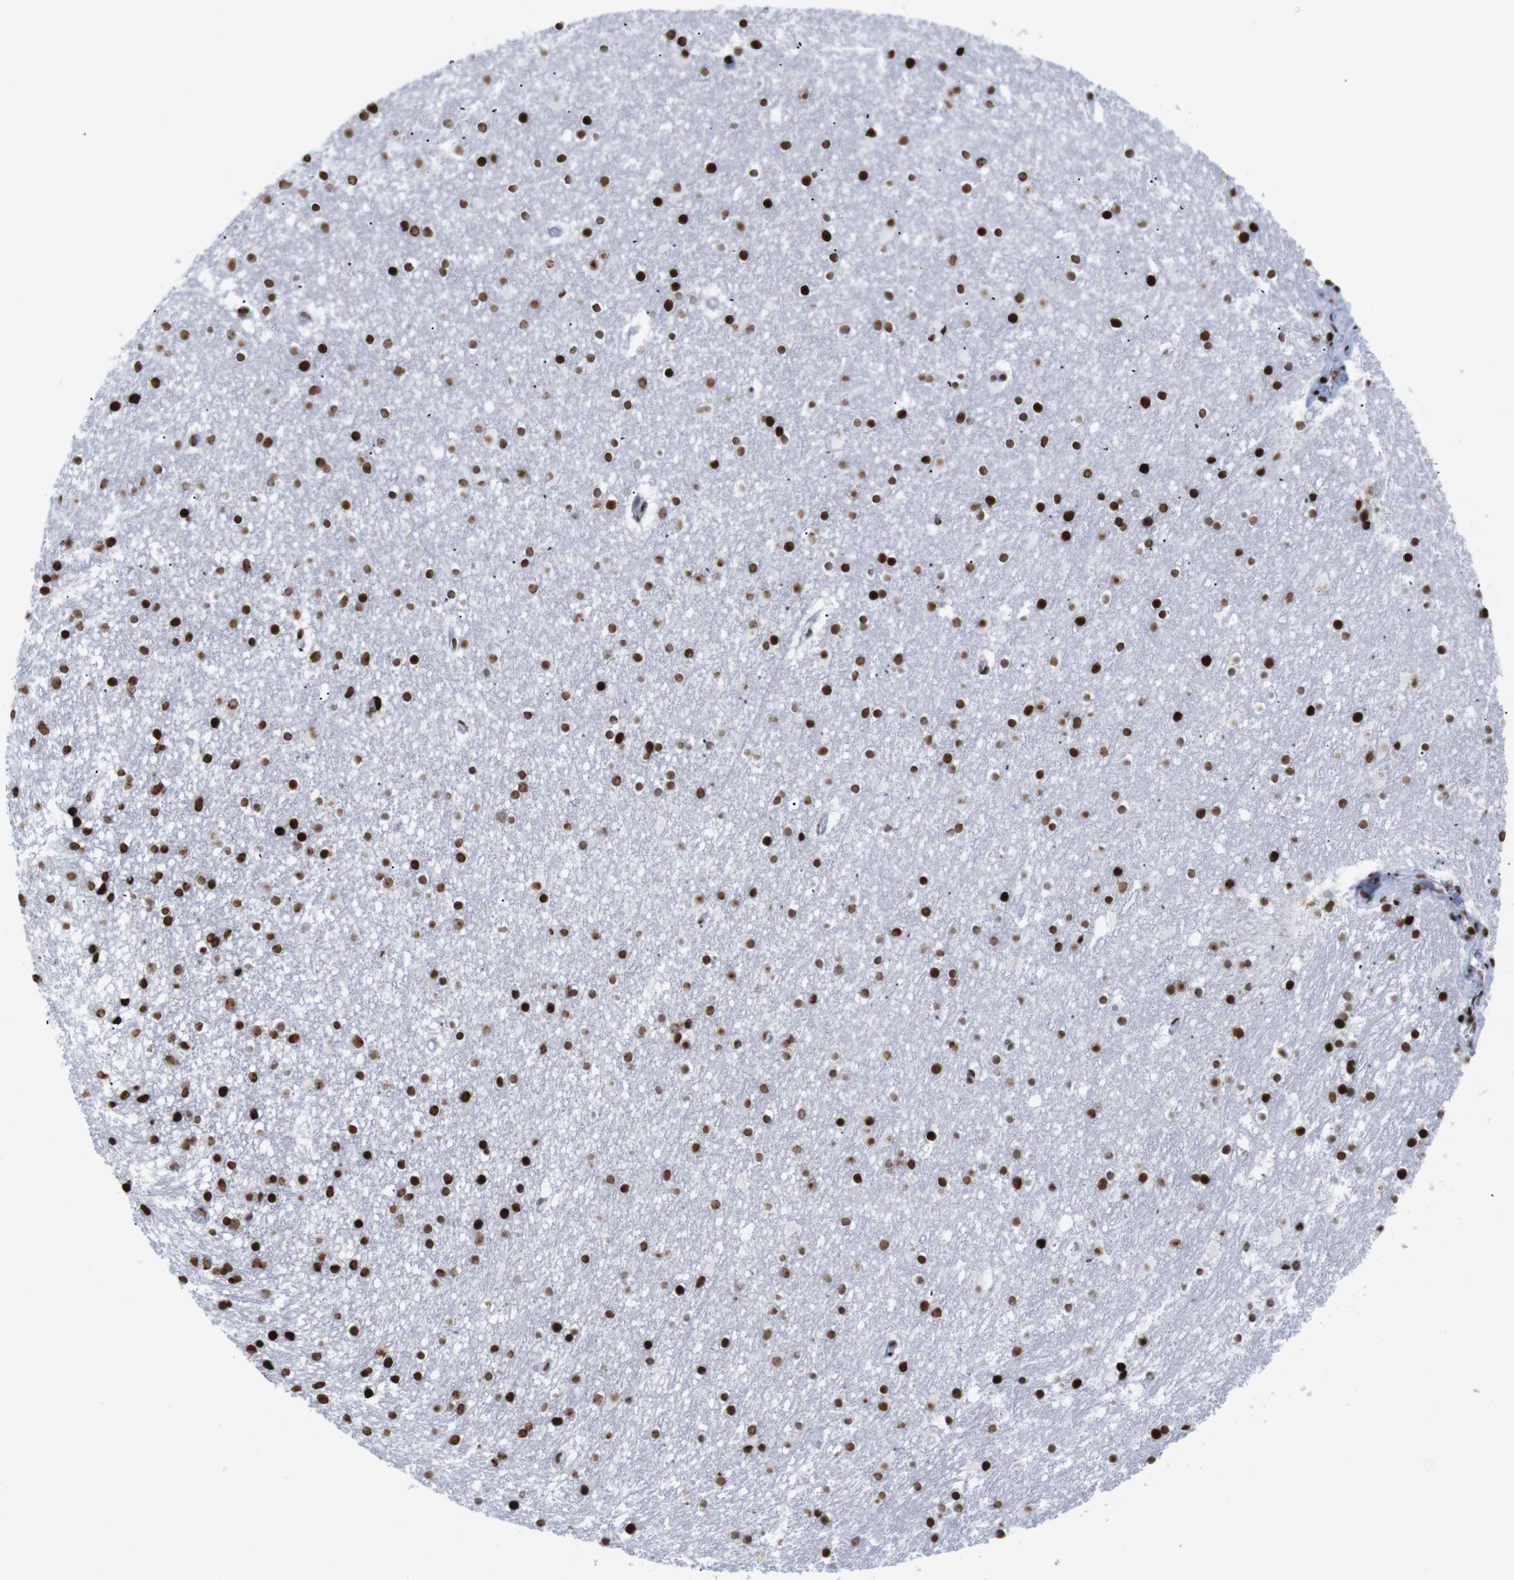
{"staining": {"intensity": "strong", "quantity": ">75%", "location": "nuclear"}, "tissue": "caudate", "cell_type": "Glial cells", "image_type": "normal", "snomed": [{"axis": "morphology", "description": "Normal tissue, NOS"}, {"axis": "topography", "description": "Lateral ventricle wall"}], "caption": "This image exhibits IHC staining of benign human caudate, with high strong nuclear expression in about >75% of glial cells.", "gene": "H1", "patient": {"sex": "male", "age": 45}}